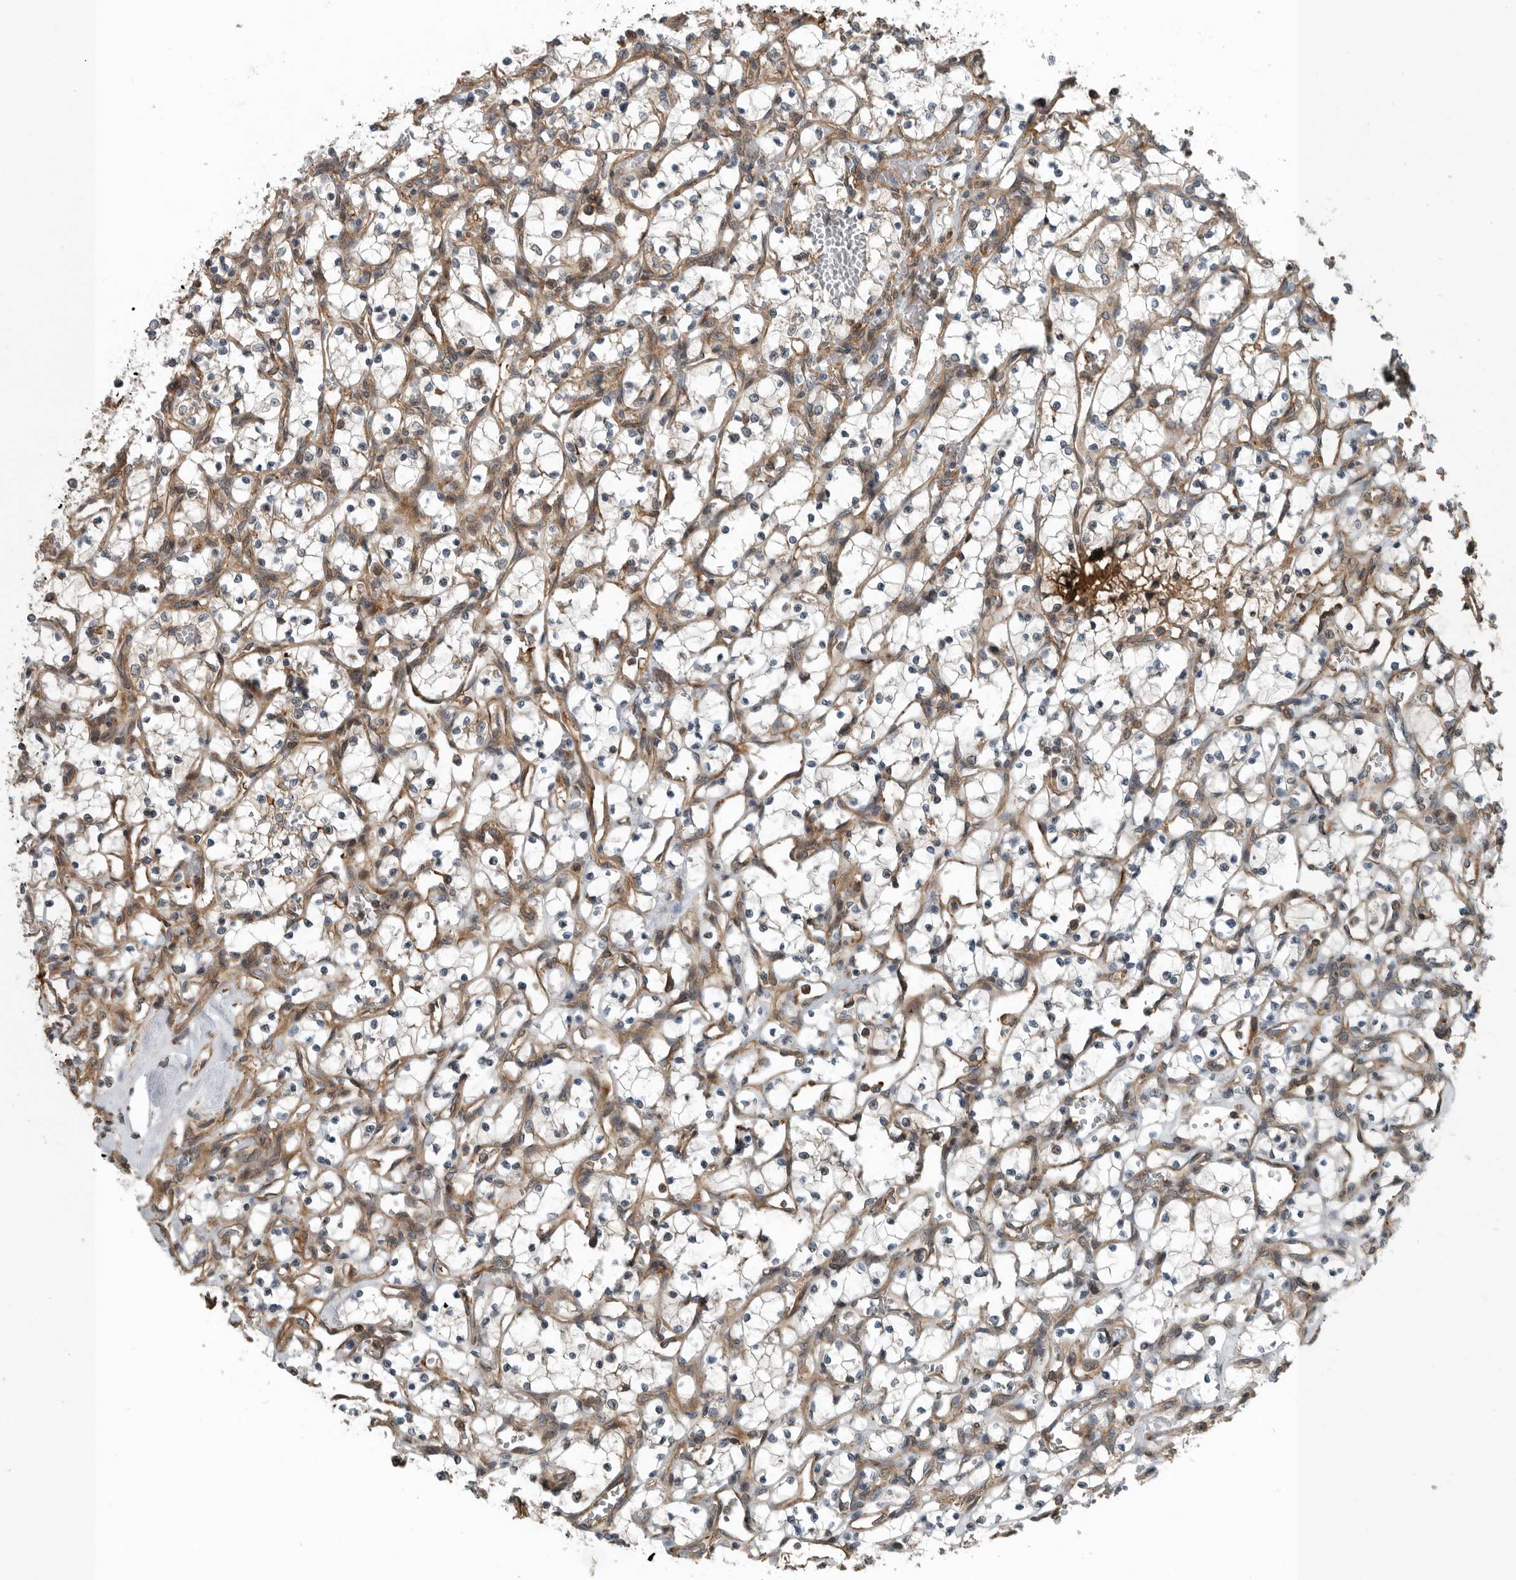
{"staining": {"intensity": "negative", "quantity": "none", "location": "none"}, "tissue": "renal cancer", "cell_type": "Tumor cells", "image_type": "cancer", "snomed": [{"axis": "morphology", "description": "Adenocarcinoma, NOS"}, {"axis": "topography", "description": "Kidney"}], "caption": "Tumor cells show no significant expression in renal adenocarcinoma. The staining was performed using DAB (3,3'-diaminobenzidine) to visualize the protein expression in brown, while the nuclei were stained in blue with hematoxylin (Magnification: 20x).", "gene": "AMFR", "patient": {"sex": "female", "age": 69}}